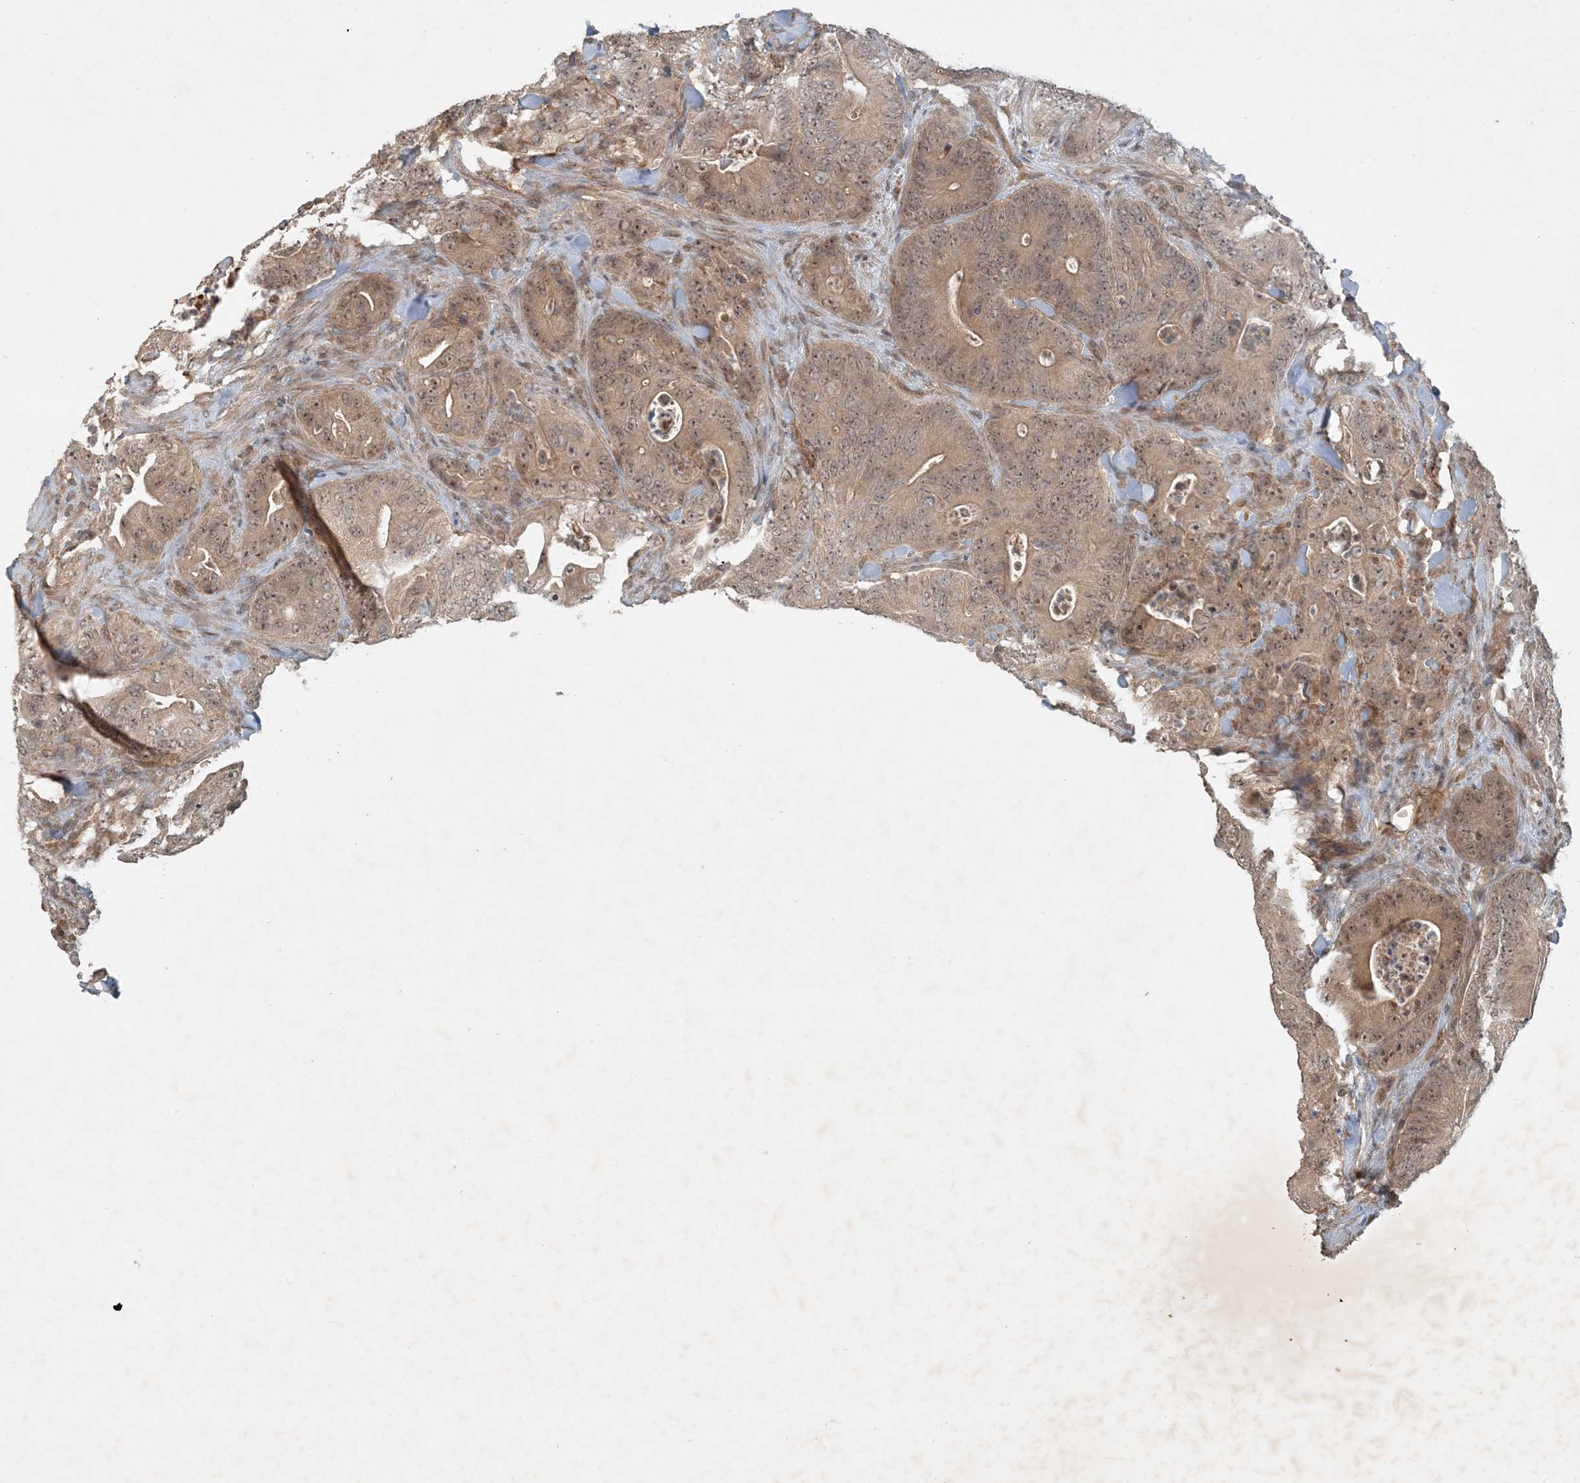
{"staining": {"intensity": "moderate", "quantity": ">75%", "location": "cytoplasmic/membranous,nuclear"}, "tissue": "colorectal cancer", "cell_type": "Tumor cells", "image_type": "cancer", "snomed": [{"axis": "morphology", "description": "Normal tissue, NOS"}, {"axis": "topography", "description": "Colon"}], "caption": "Colorectal cancer was stained to show a protein in brown. There is medium levels of moderate cytoplasmic/membranous and nuclear expression in approximately >75% of tumor cells. The staining was performed using DAB (3,3'-diaminobenzidine), with brown indicating positive protein expression. Nuclei are stained blue with hematoxylin.", "gene": "ZCCHC4", "patient": {"sex": "female", "age": 82}}